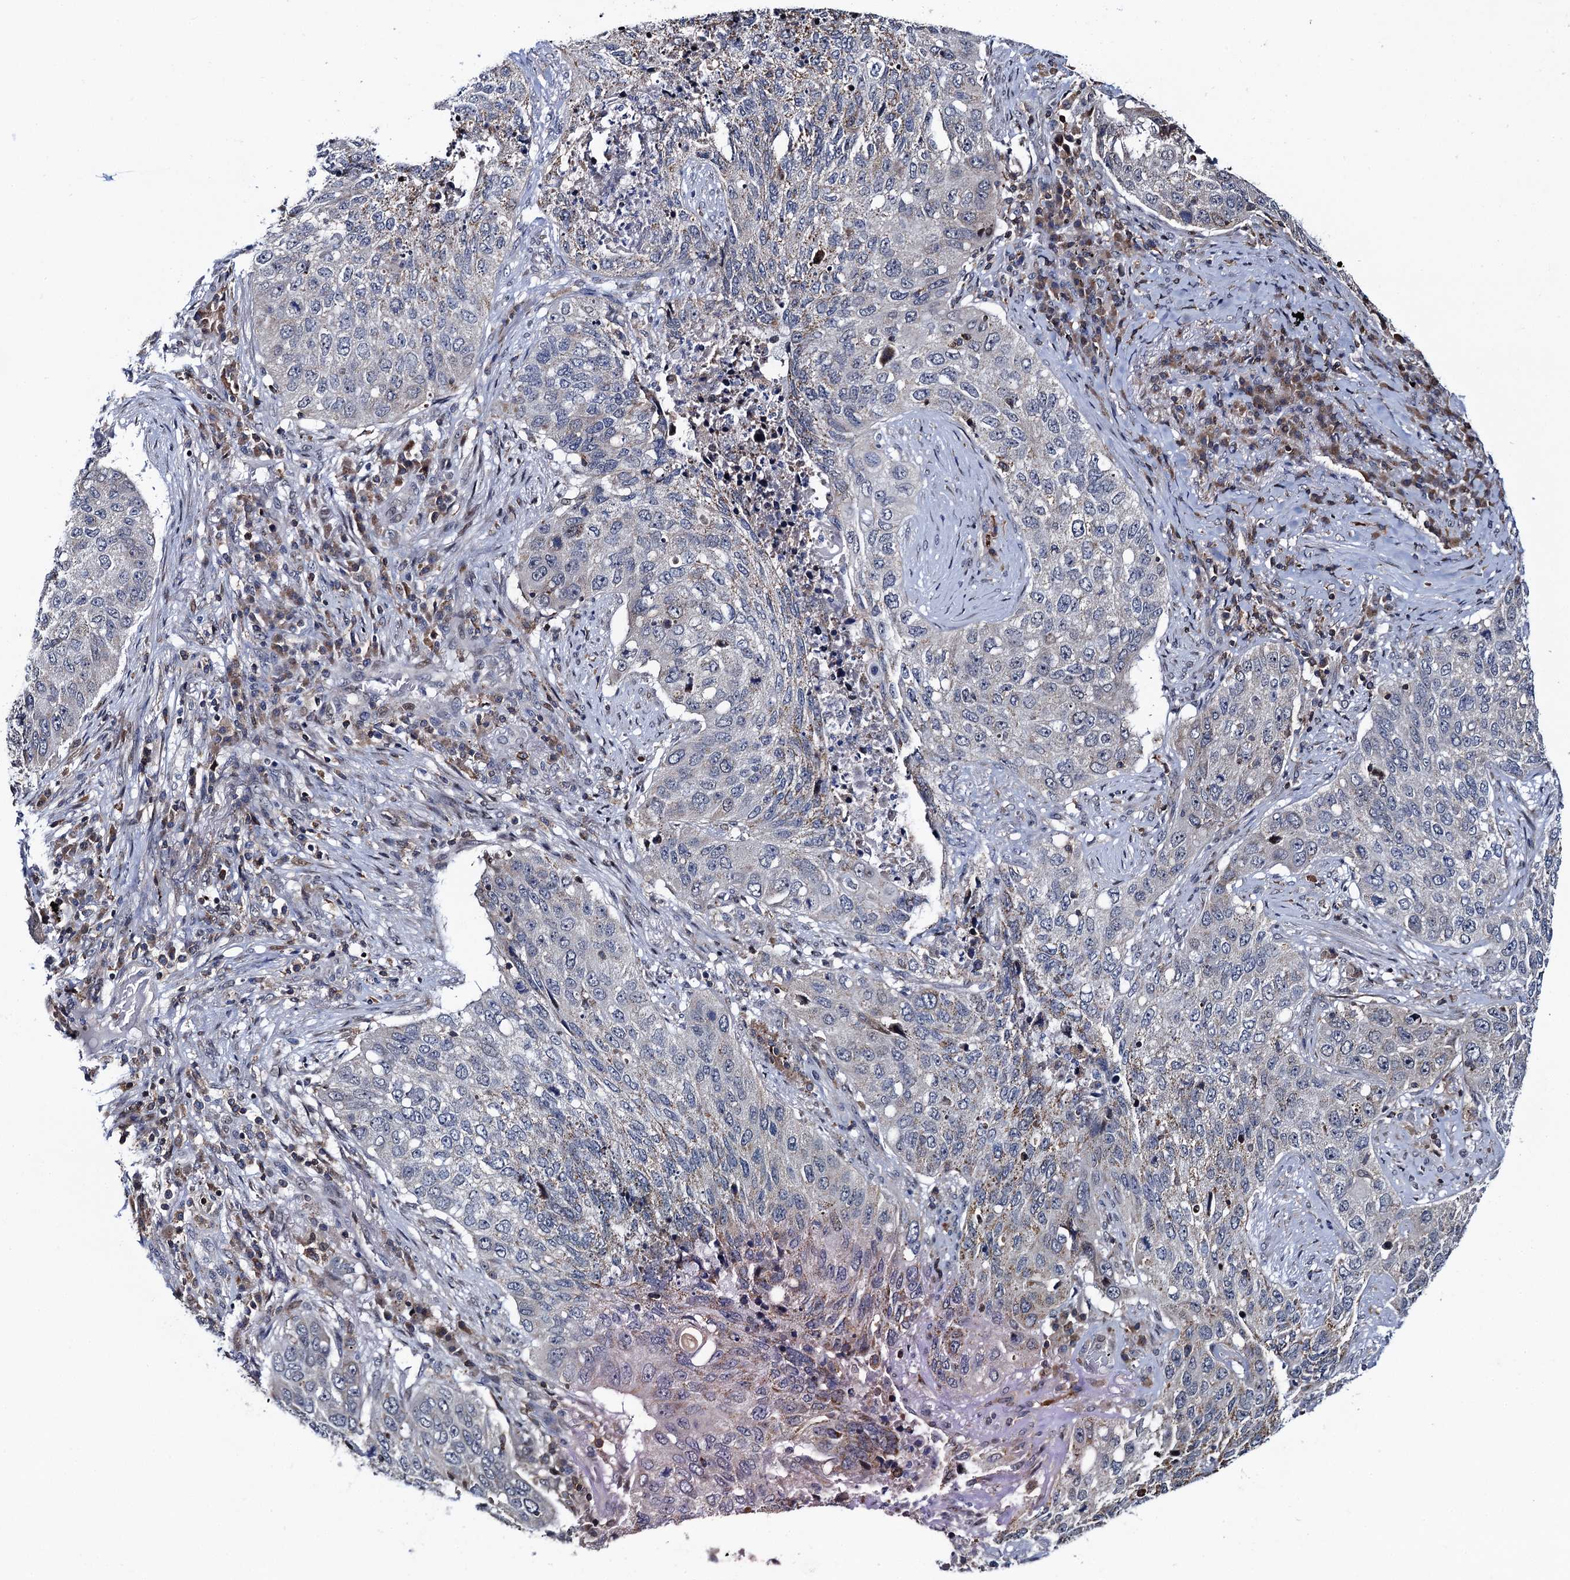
{"staining": {"intensity": "weak", "quantity": "25%-75%", "location": "cytoplasmic/membranous"}, "tissue": "lung cancer", "cell_type": "Tumor cells", "image_type": "cancer", "snomed": [{"axis": "morphology", "description": "Squamous cell carcinoma, NOS"}, {"axis": "topography", "description": "Lung"}], "caption": "Immunohistochemistry (DAB) staining of human lung cancer exhibits weak cytoplasmic/membranous protein expression in approximately 25%-75% of tumor cells. Immunohistochemistry (ihc) stains the protein of interest in brown and the nuclei are stained blue.", "gene": "CCDC102A", "patient": {"sex": "female", "age": 63}}